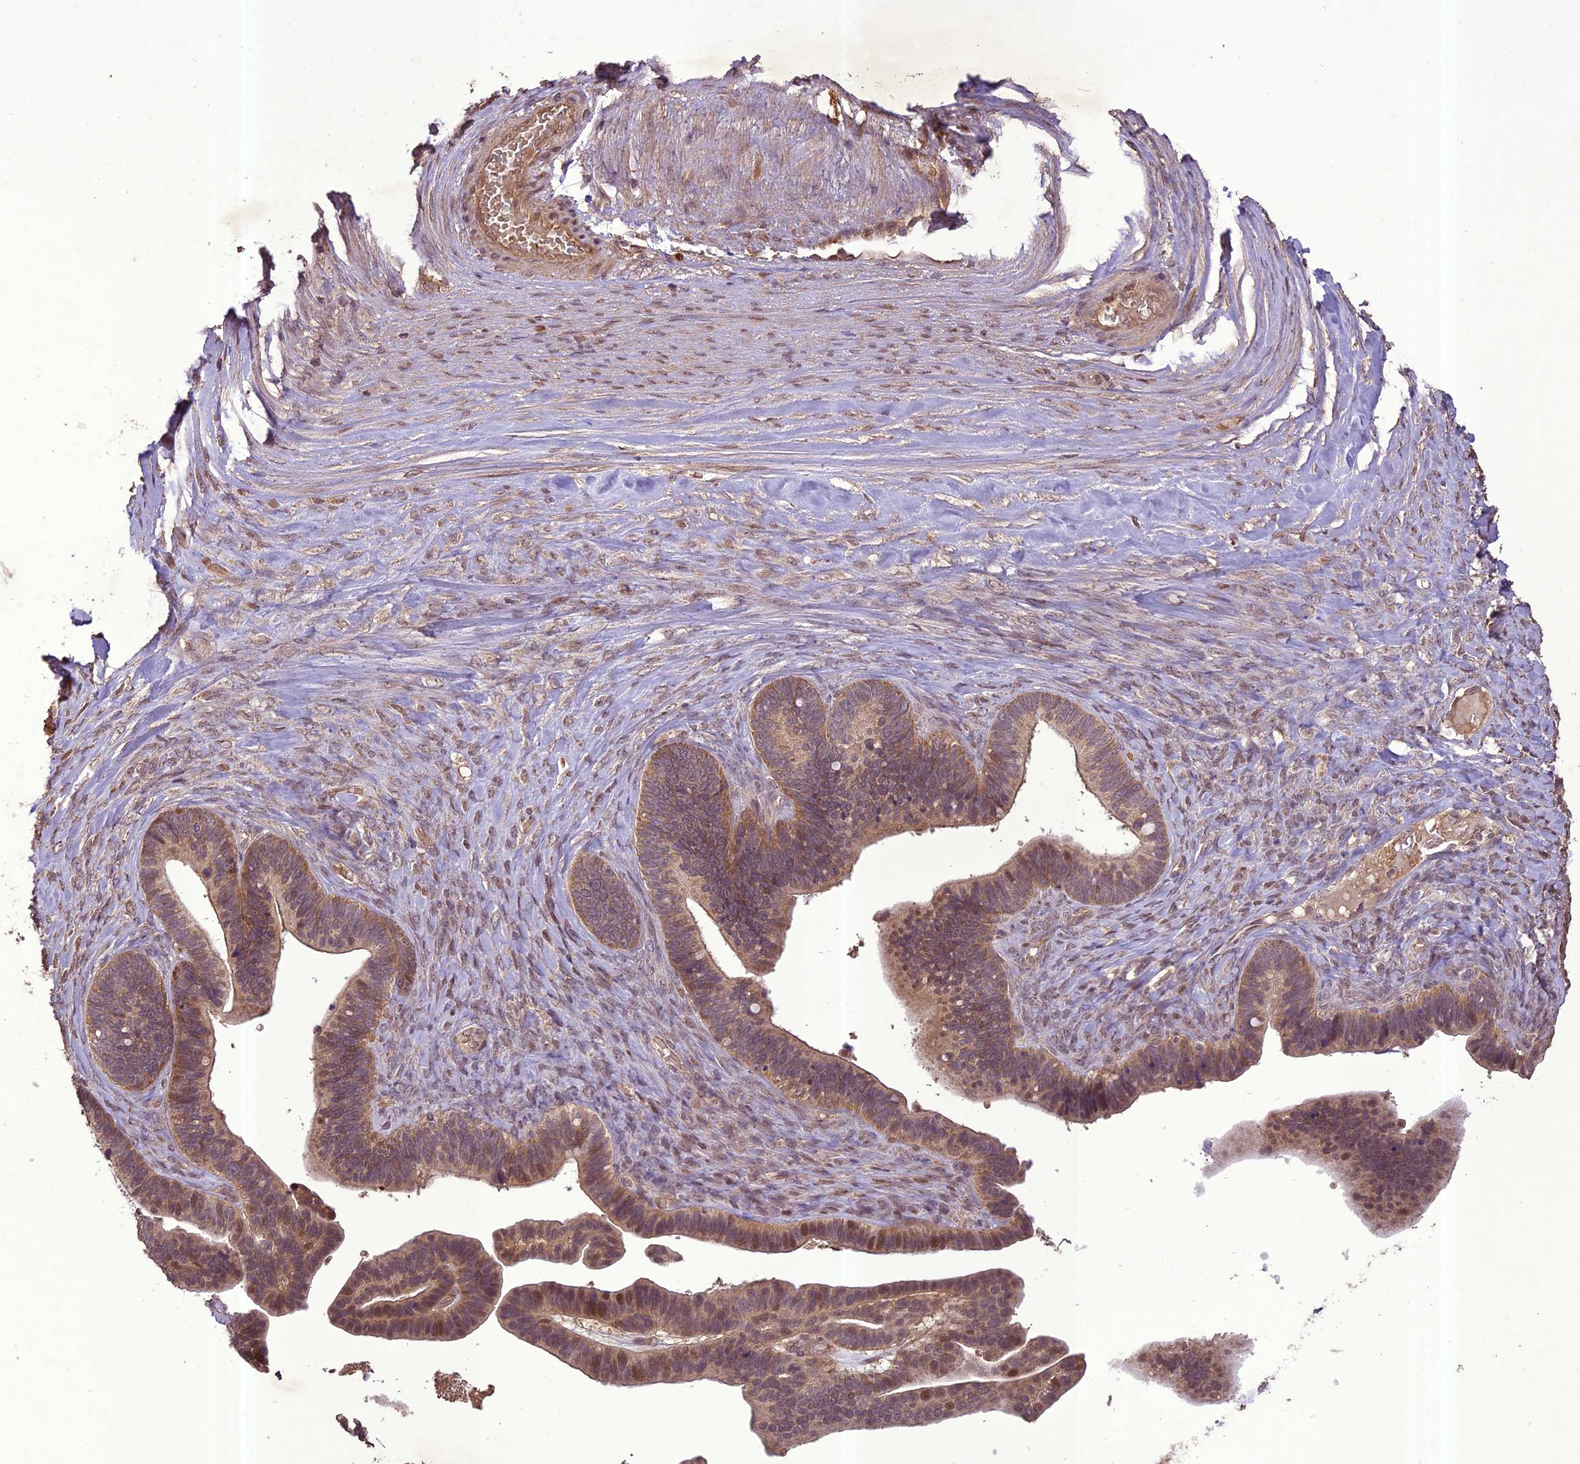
{"staining": {"intensity": "moderate", "quantity": "25%-75%", "location": "cytoplasmic/membranous,nuclear"}, "tissue": "ovarian cancer", "cell_type": "Tumor cells", "image_type": "cancer", "snomed": [{"axis": "morphology", "description": "Cystadenocarcinoma, serous, NOS"}, {"axis": "topography", "description": "Ovary"}], "caption": "Human serous cystadenocarcinoma (ovarian) stained with a protein marker demonstrates moderate staining in tumor cells.", "gene": "TIGD7", "patient": {"sex": "female", "age": 56}}